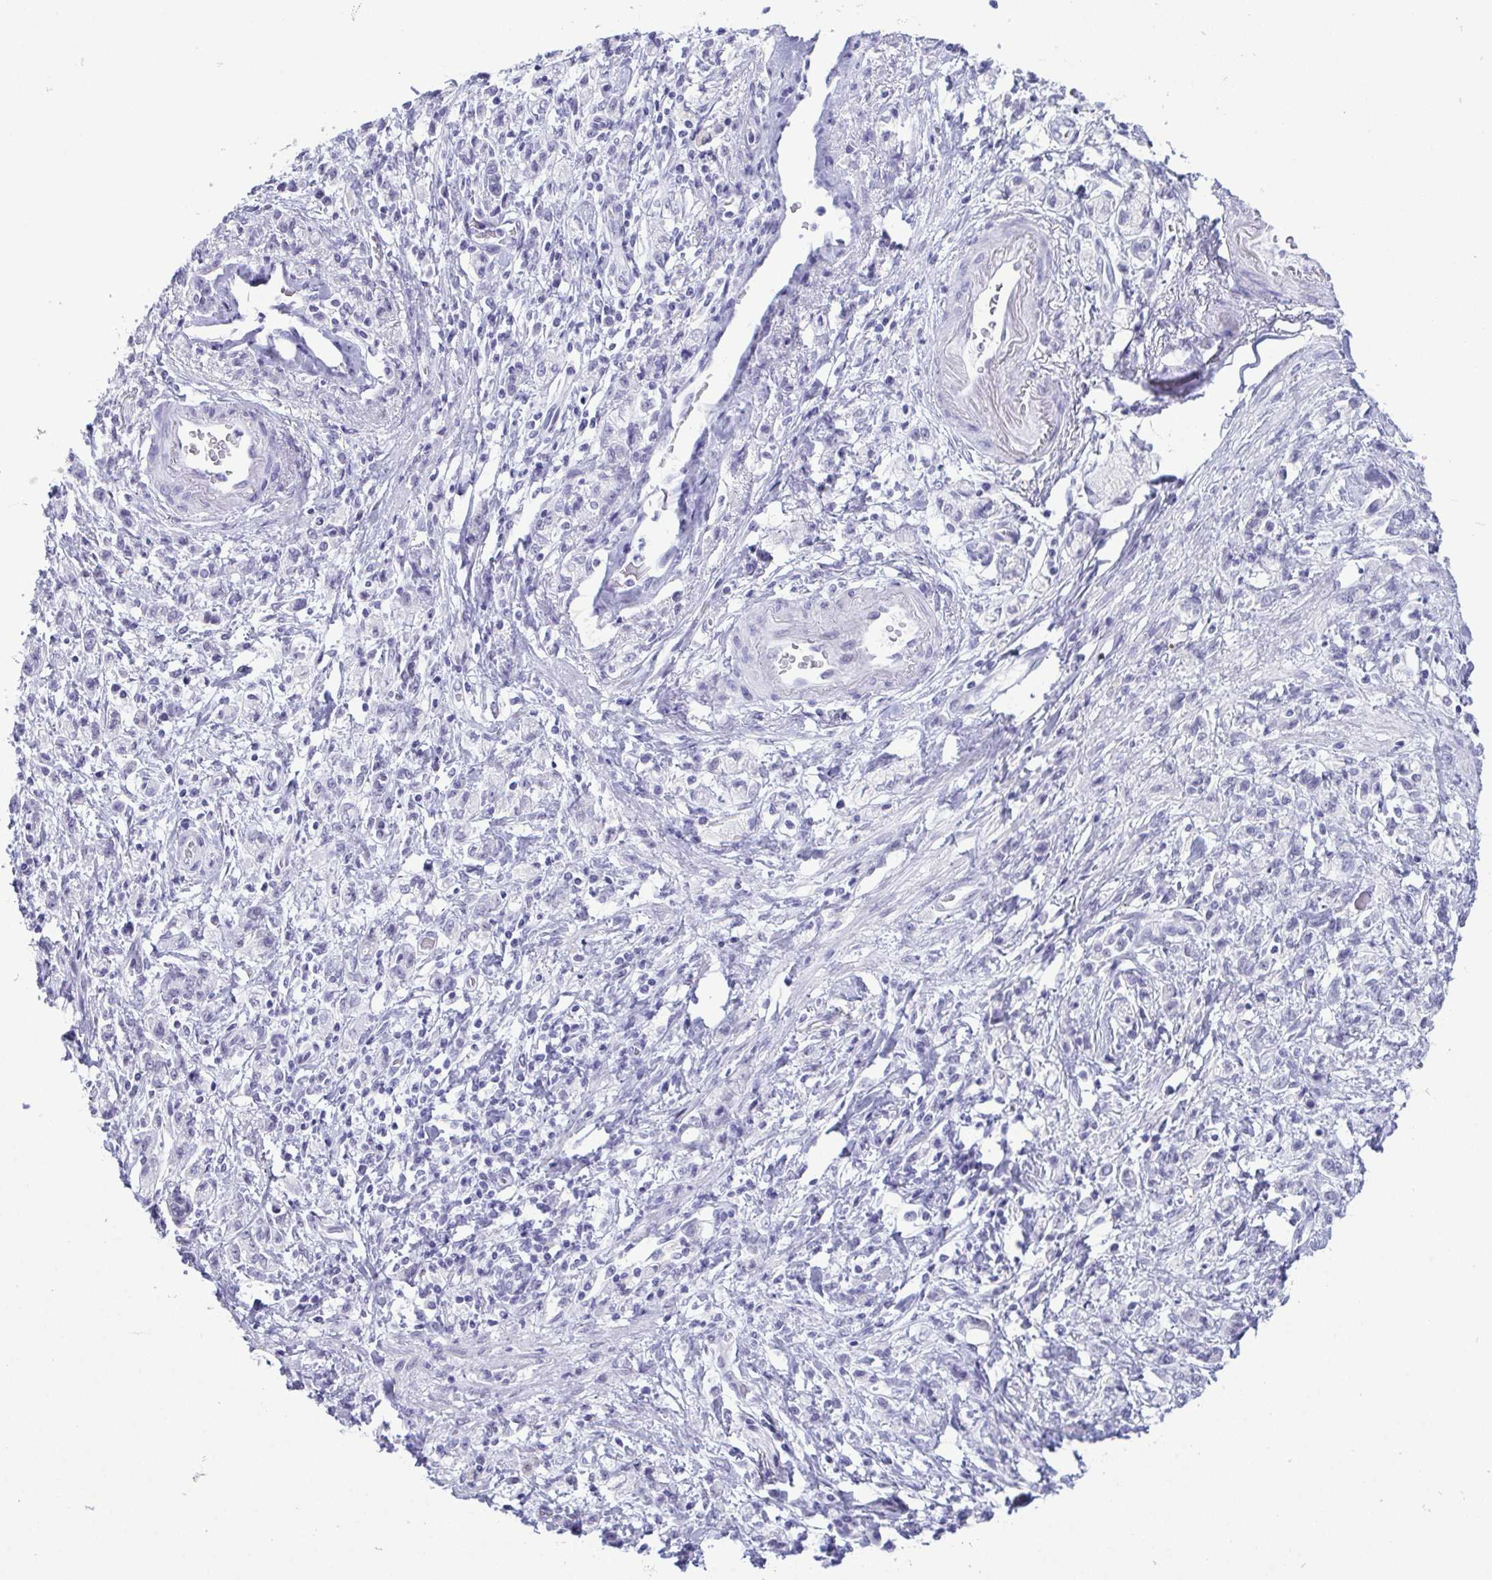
{"staining": {"intensity": "negative", "quantity": "none", "location": "none"}, "tissue": "stomach cancer", "cell_type": "Tumor cells", "image_type": "cancer", "snomed": [{"axis": "morphology", "description": "Adenocarcinoma, NOS"}, {"axis": "topography", "description": "Stomach"}], "caption": "DAB (3,3'-diaminobenzidine) immunohistochemical staining of stomach adenocarcinoma shows no significant positivity in tumor cells.", "gene": "SUGP2", "patient": {"sex": "male", "age": 77}}